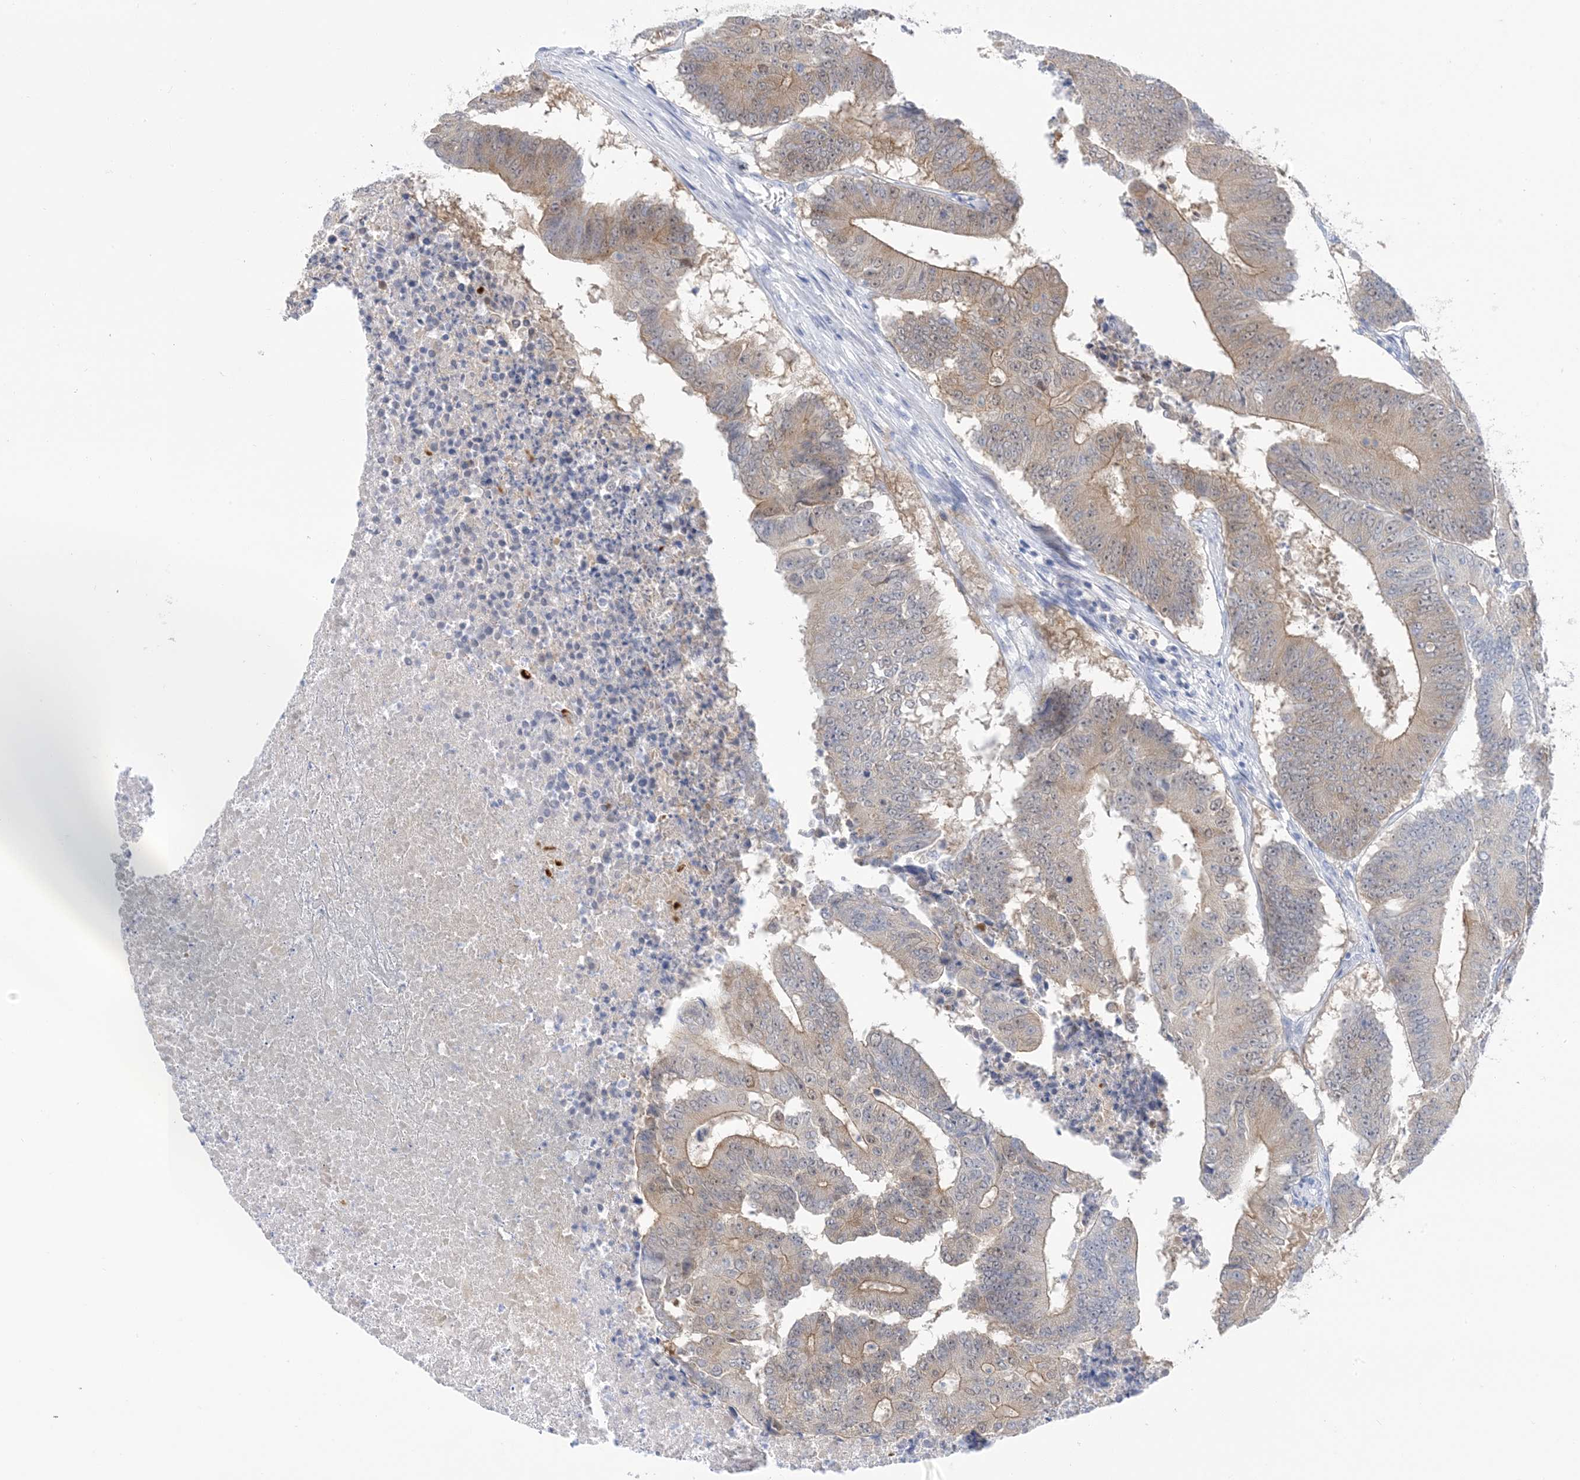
{"staining": {"intensity": "moderate", "quantity": ">75%", "location": "cytoplasmic/membranous"}, "tissue": "colorectal cancer", "cell_type": "Tumor cells", "image_type": "cancer", "snomed": [{"axis": "morphology", "description": "Adenocarcinoma, NOS"}, {"axis": "topography", "description": "Colon"}], "caption": "Colorectal adenocarcinoma stained for a protein (brown) displays moderate cytoplasmic/membranous positive expression in approximately >75% of tumor cells.", "gene": "SH3YL1", "patient": {"sex": "male", "age": 87}}